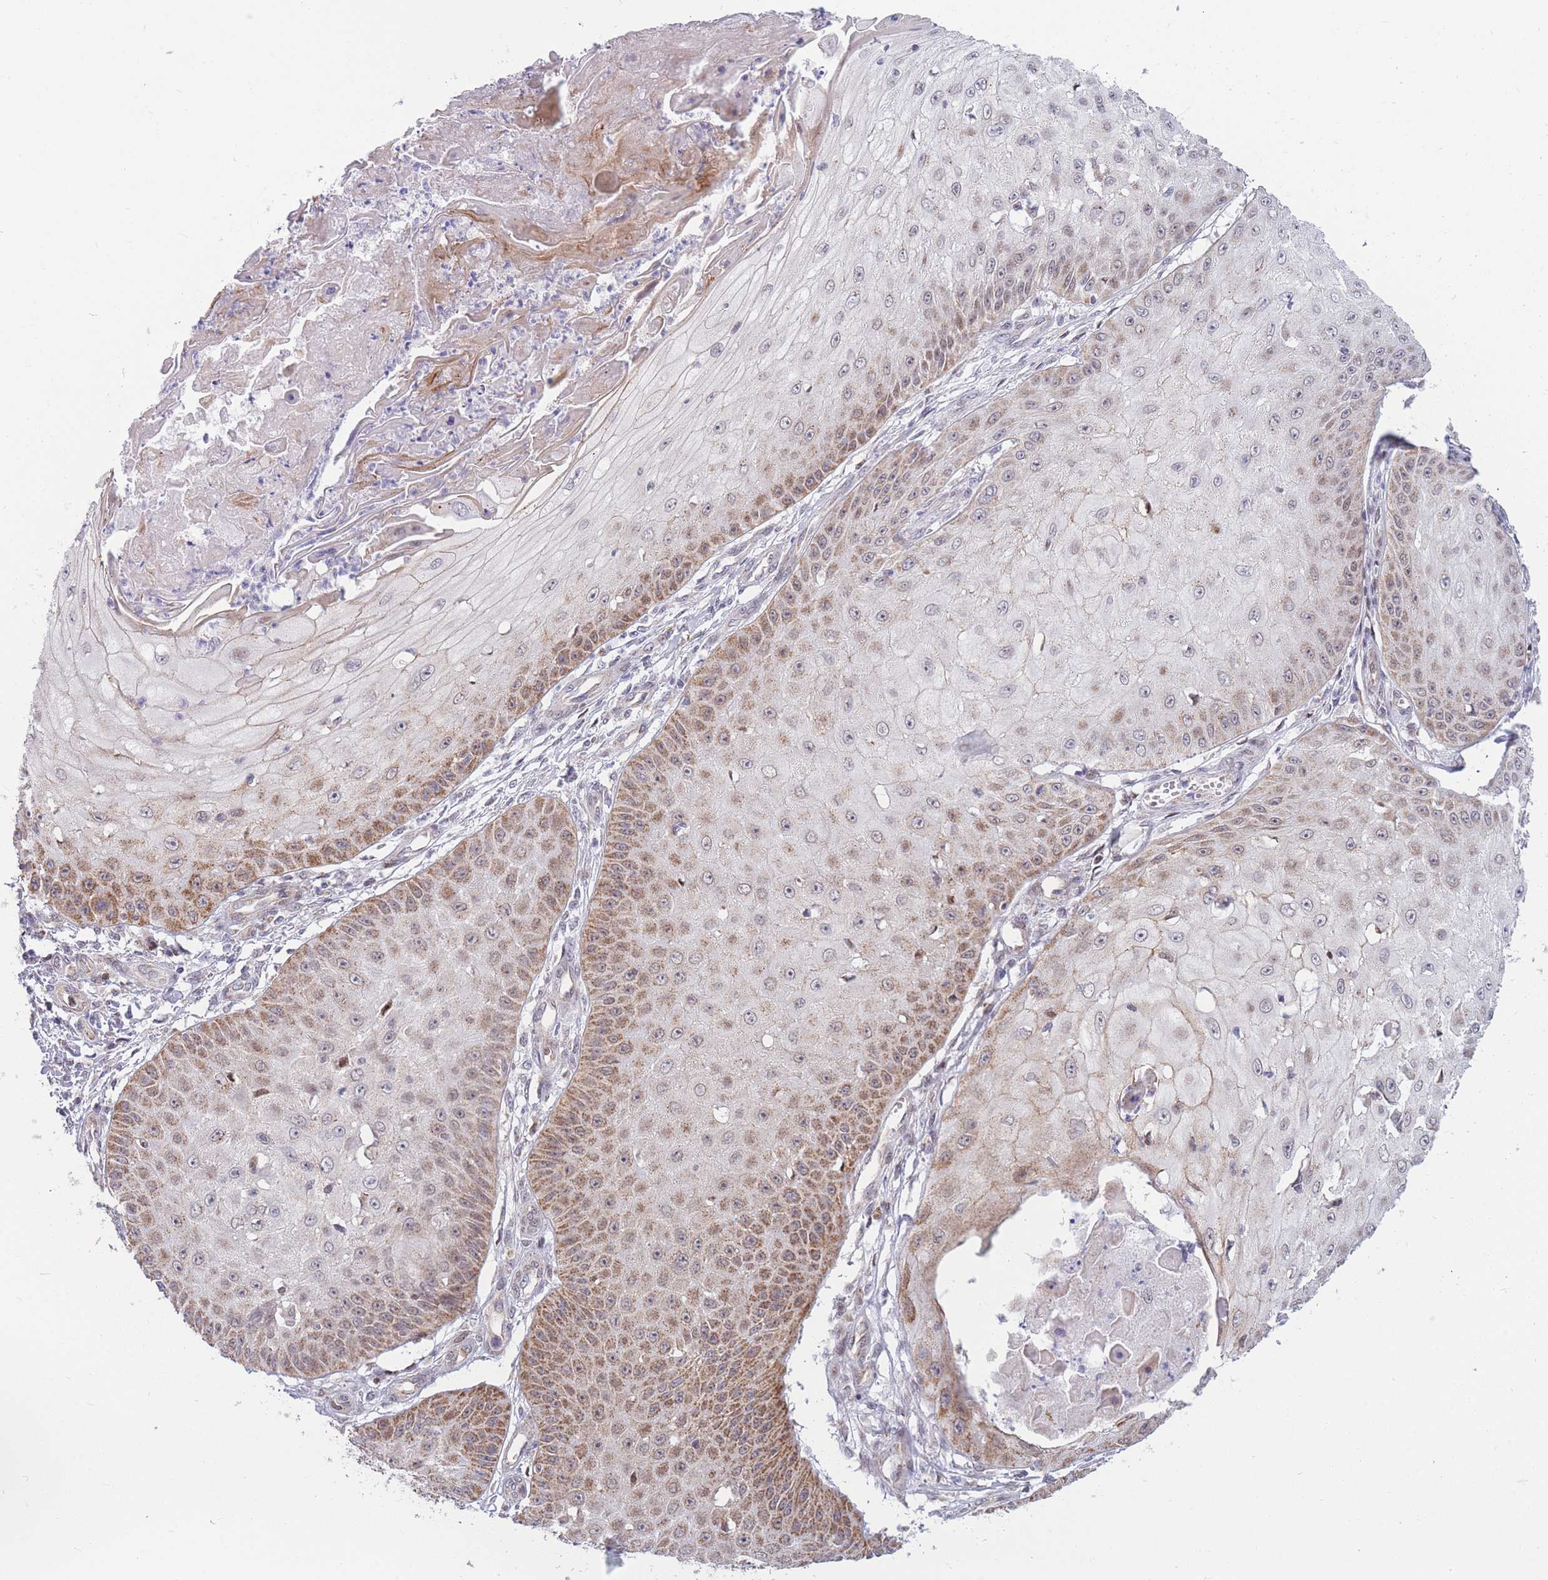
{"staining": {"intensity": "moderate", "quantity": "25%-75%", "location": "cytoplasmic/membranous"}, "tissue": "skin cancer", "cell_type": "Tumor cells", "image_type": "cancer", "snomed": [{"axis": "morphology", "description": "Squamous cell carcinoma, NOS"}, {"axis": "topography", "description": "Skin"}], "caption": "Brown immunohistochemical staining in skin cancer exhibits moderate cytoplasmic/membranous expression in about 25%-75% of tumor cells. Using DAB (brown) and hematoxylin (blue) stains, captured at high magnification using brightfield microscopy.", "gene": "MOB4", "patient": {"sex": "male", "age": 70}}